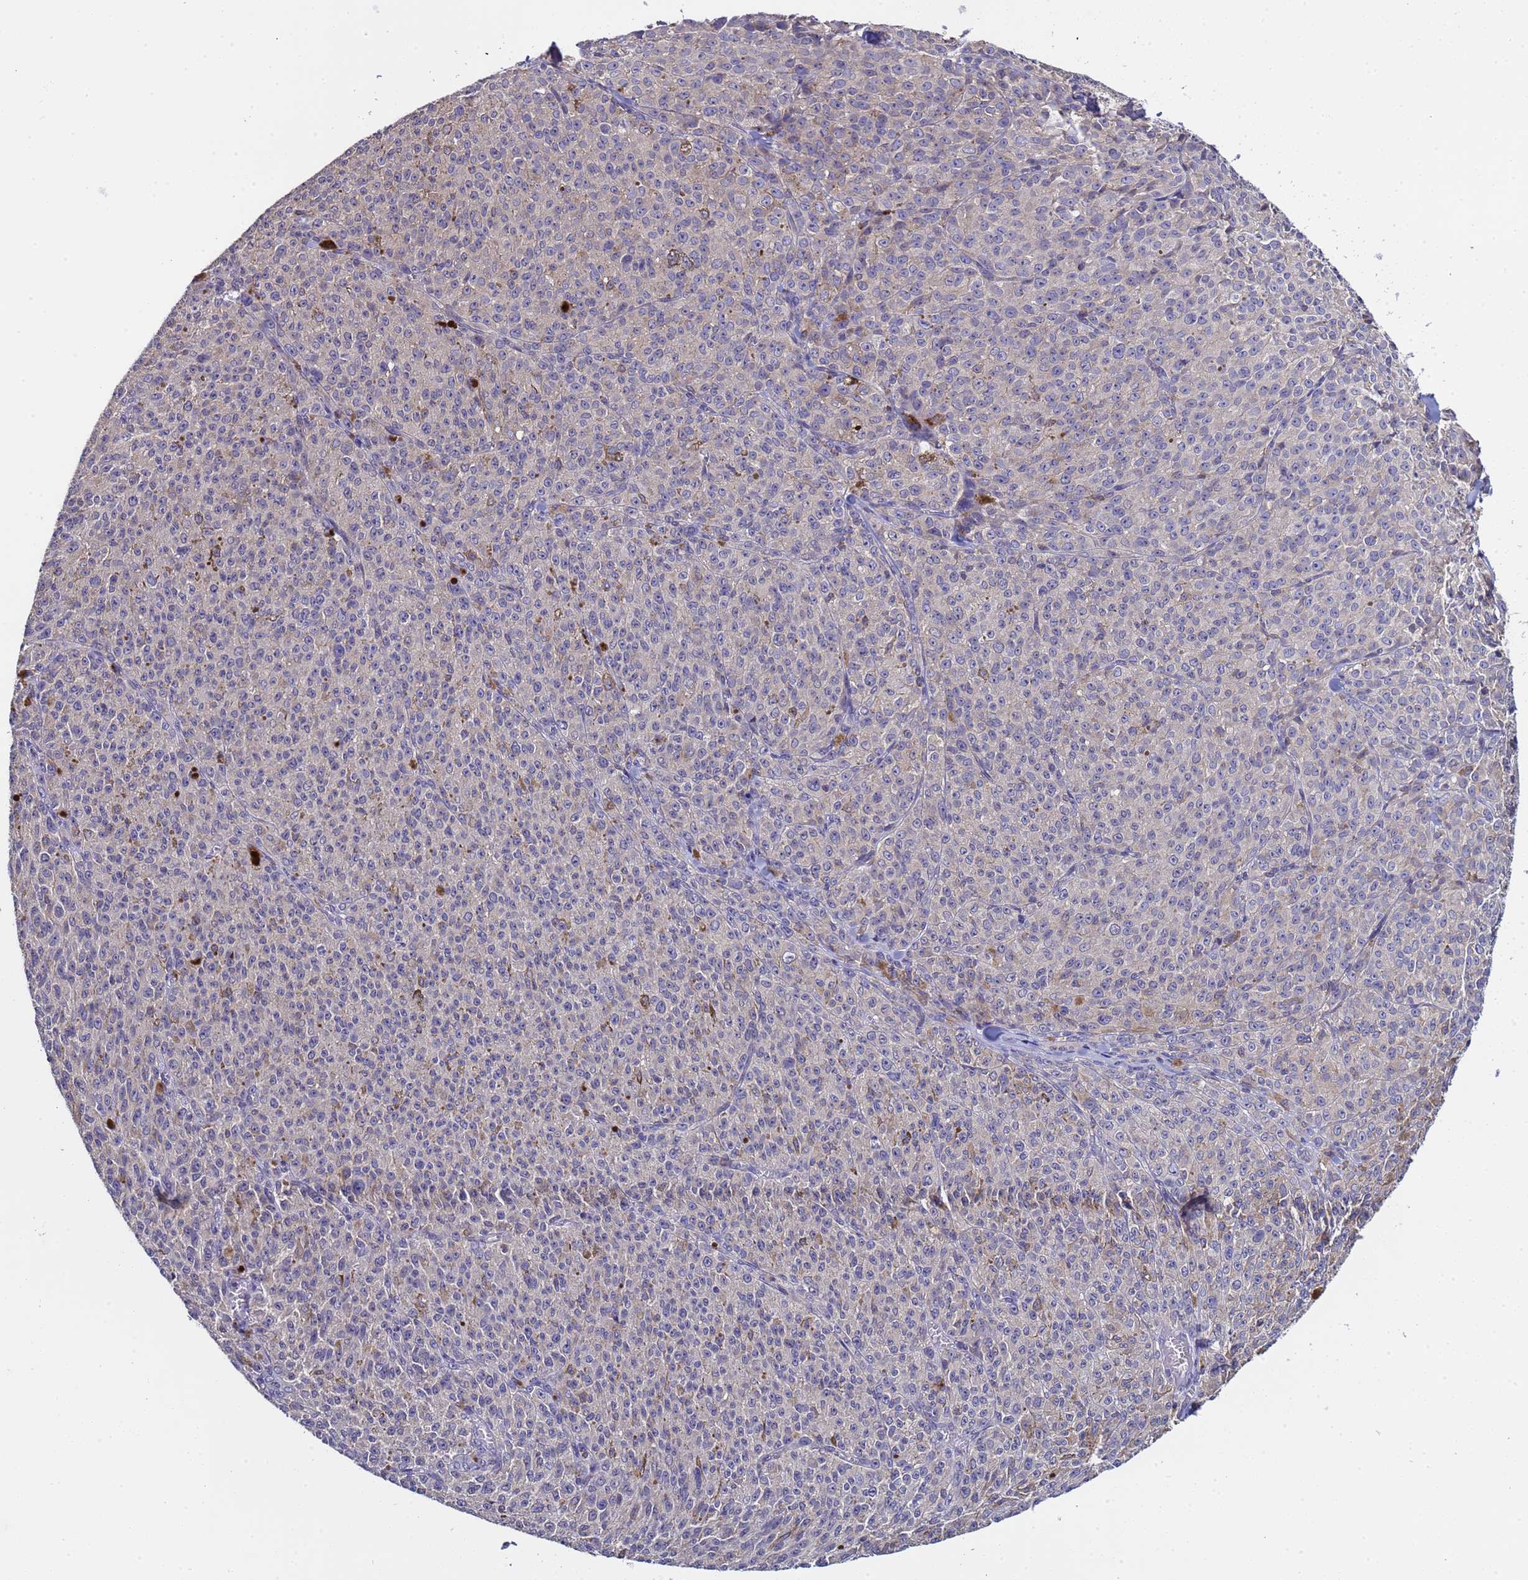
{"staining": {"intensity": "negative", "quantity": "none", "location": "none"}, "tissue": "melanoma", "cell_type": "Tumor cells", "image_type": "cancer", "snomed": [{"axis": "morphology", "description": "Malignant melanoma, NOS"}, {"axis": "topography", "description": "Skin"}], "caption": "IHC image of human malignant melanoma stained for a protein (brown), which shows no positivity in tumor cells. The staining was performed using DAB to visualize the protein expression in brown, while the nuclei were stained in blue with hematoxylin (Magnification: 20x).", "gene": "ELMOD2", "patient": {"sex": "female", "age": 52}}